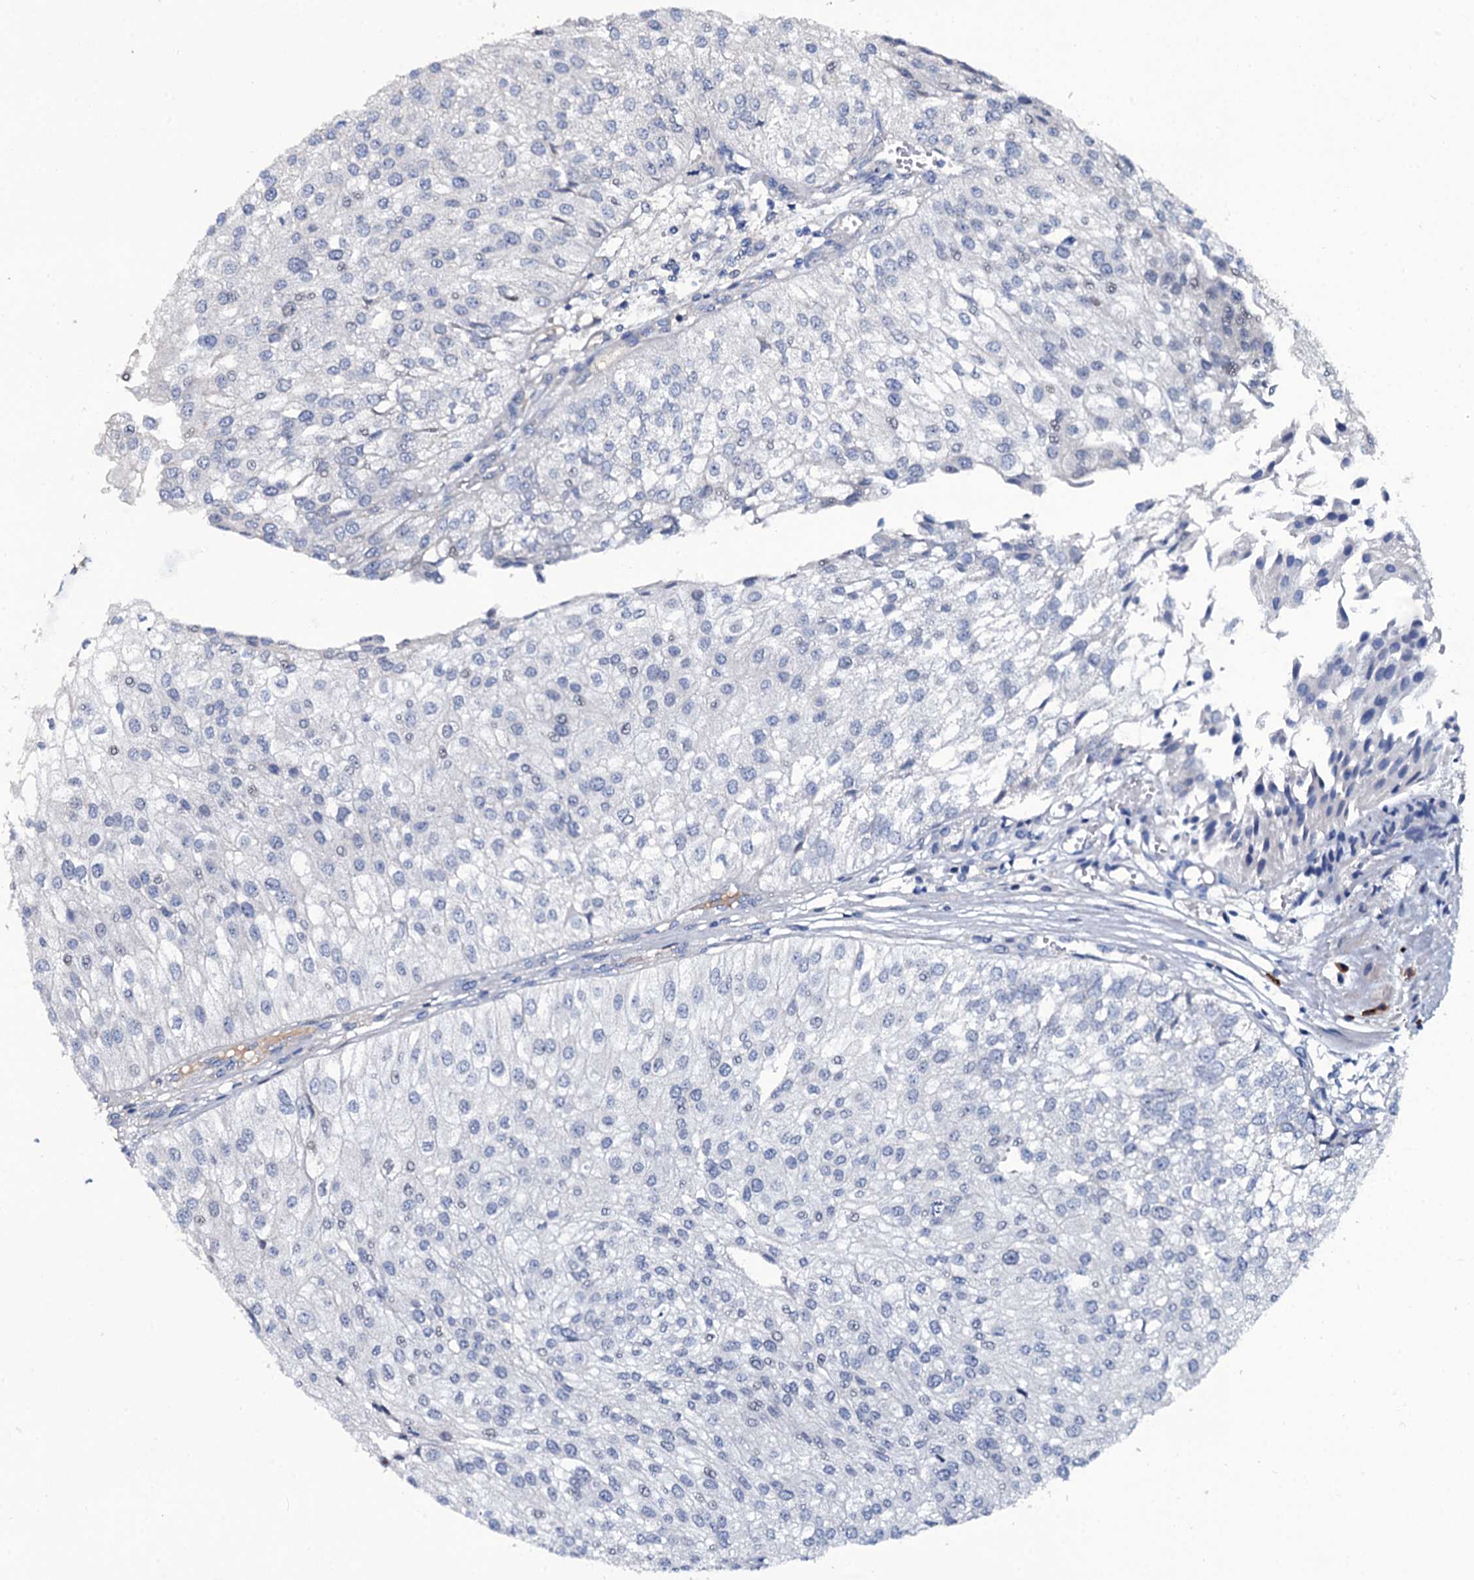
{"staining": {"intensity": "negative", "quantity": "none", "location": "none"}, "tissue": "urothelial cancer", "cell_type": "Tumor cells", "image_type": "cancer", "snomed": [{"axis": "morphology", "description": "Urothelial carcinoma, Low grade"}, {"axis": "topography", "description": "Urinary bladder"}], "caption": "Tumor cells show no significant protein staining in urothelial cancer.", "gene": "LYG2", "patient": {"sex": "female", "age": 89}}